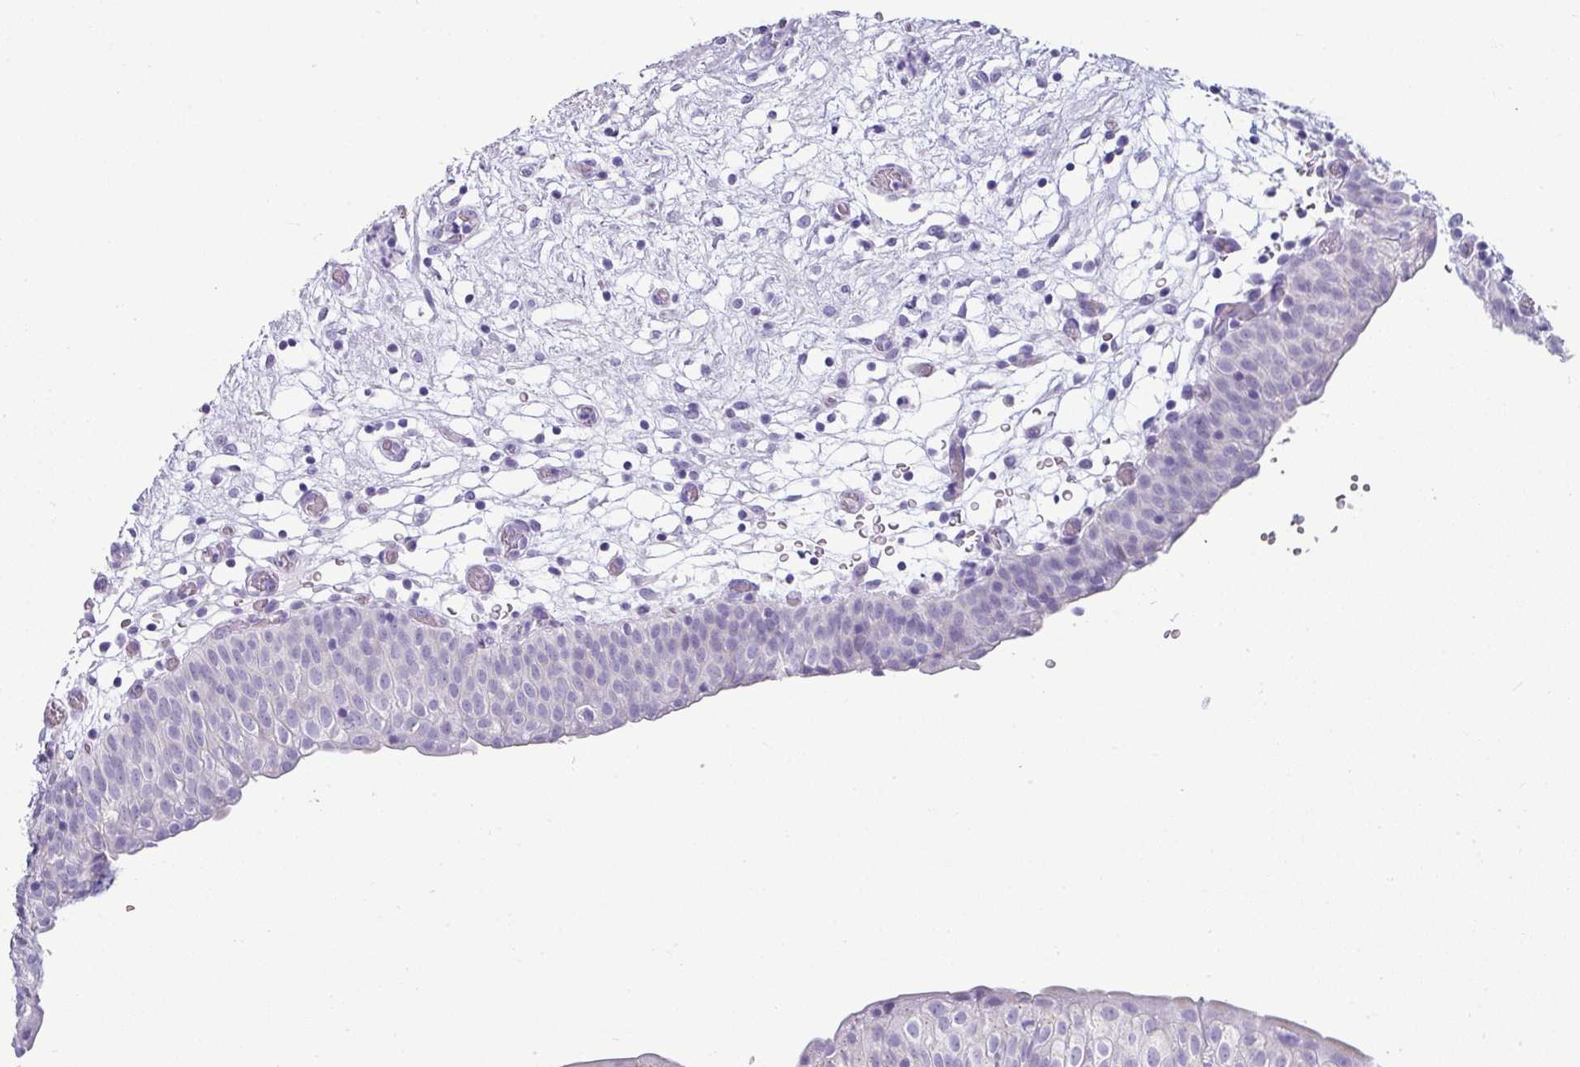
{"staining": {"intensity": "negative", "quantity": "none", "location": "none"}, "tissue": "urinary bladder", "cell_type": "Urothelial cells", "image_type": "normal", "snomed": [{"axis": "morphology", "description": "Normal tissue, NOS"}, {"axis": "topography", "description": "Urinary bladder"}], "caption": "A high-resolution micrograph shows IHC staining of normal urinary bladder, which shows no significant staining in urothelial cells. Nuclei are stained in blue.", "gene": "VCX2", "patient": {"sex": "male", "age": 55}}